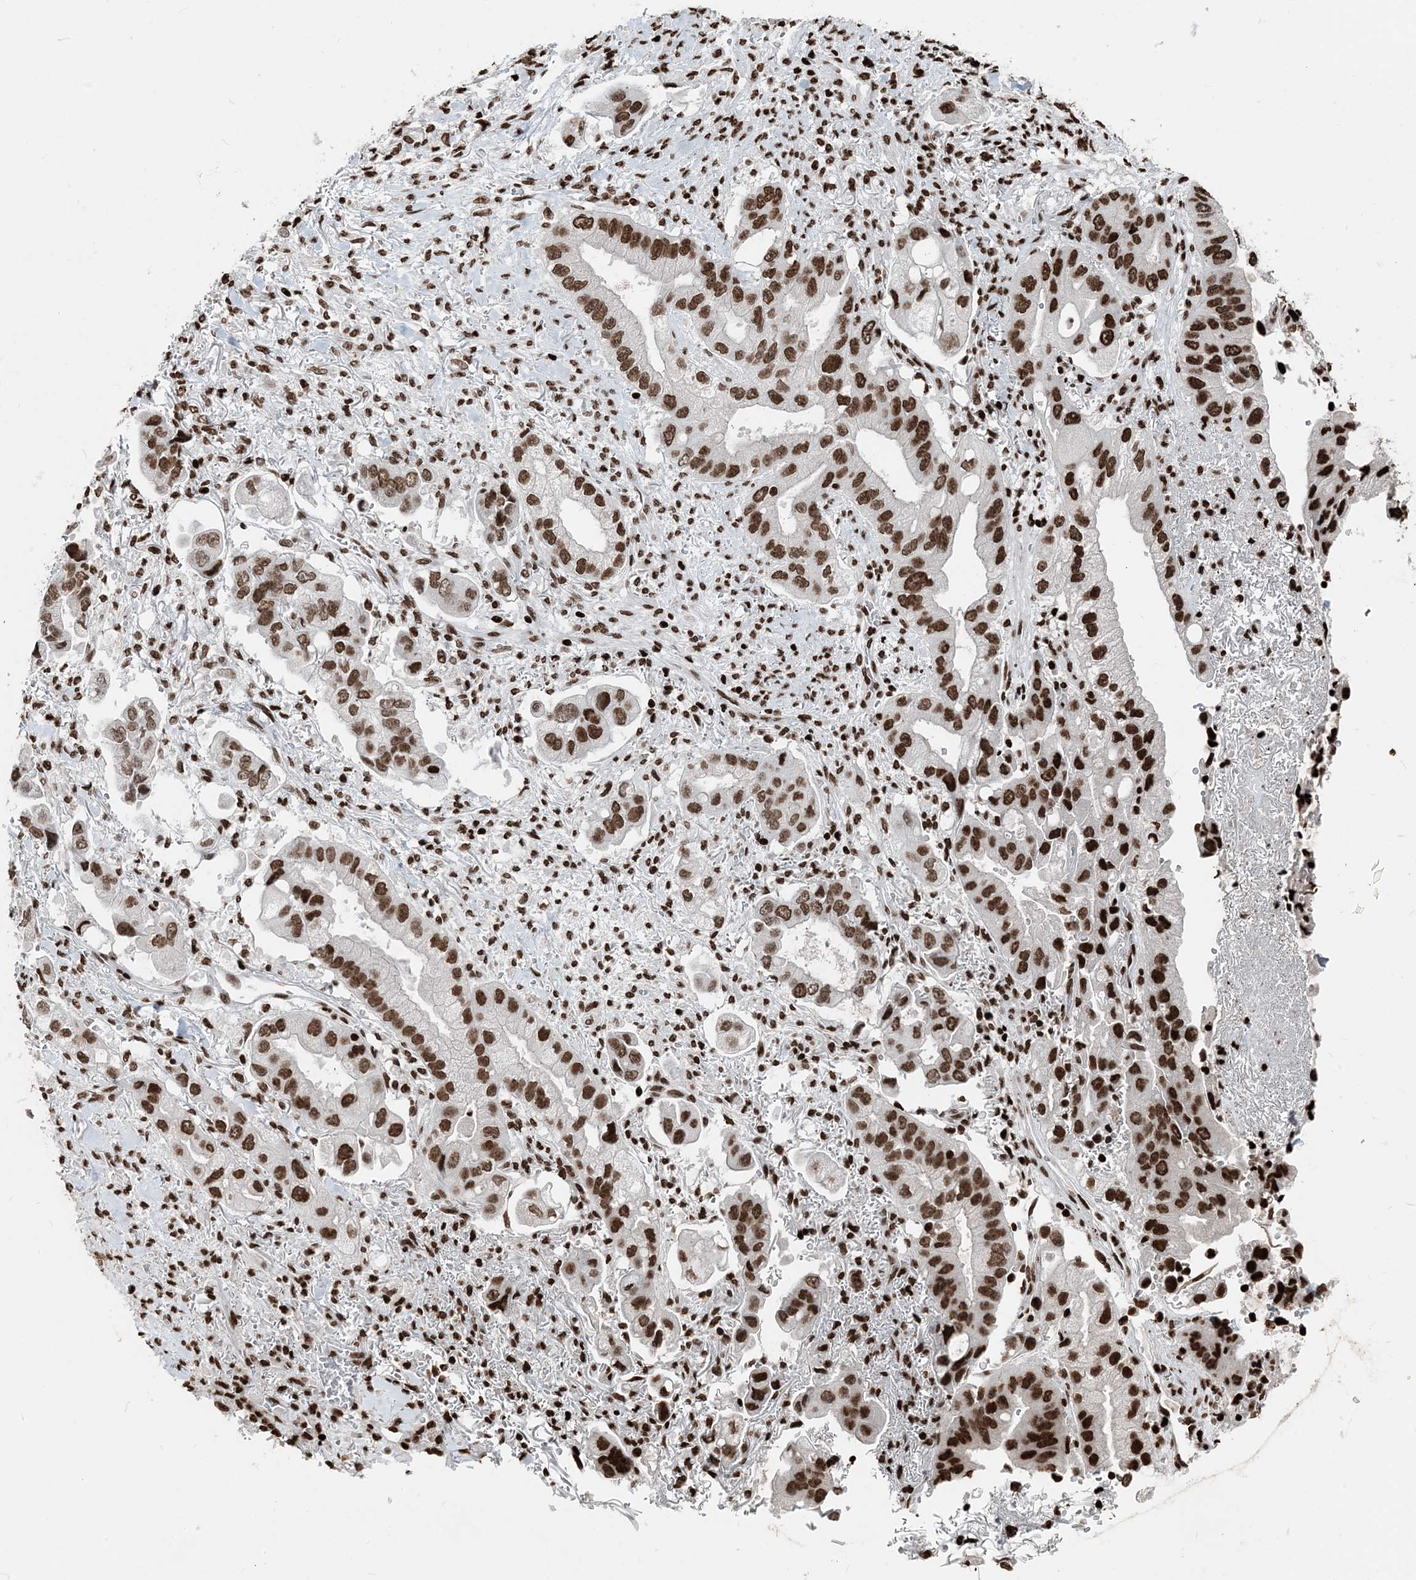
{"staining": {"intensity": "strong", "quantity": ">75%", "location": "nuclear"}, "tissue": "stomach cancer", "cell_type": "Tumor cells", "image_type": "cancer", "snomed": [{"axis": "morphology", "description": "Adenocarcinoma, NOS"}, {"axis": "topography", "description": "Stomach"}], "caption": "Protein expression by immunohistochemistry demonstrates strong nuclear positivity in approximately >75% of tumor cells in stomach cancer (adenocarcinoma). The staining was performed using DAB, with brown indicating positive protein expression. Nuclei are stained blue with hematoxylin.", "gene": "H3-3B", "patient": {"sex": "male", "age": 62}}